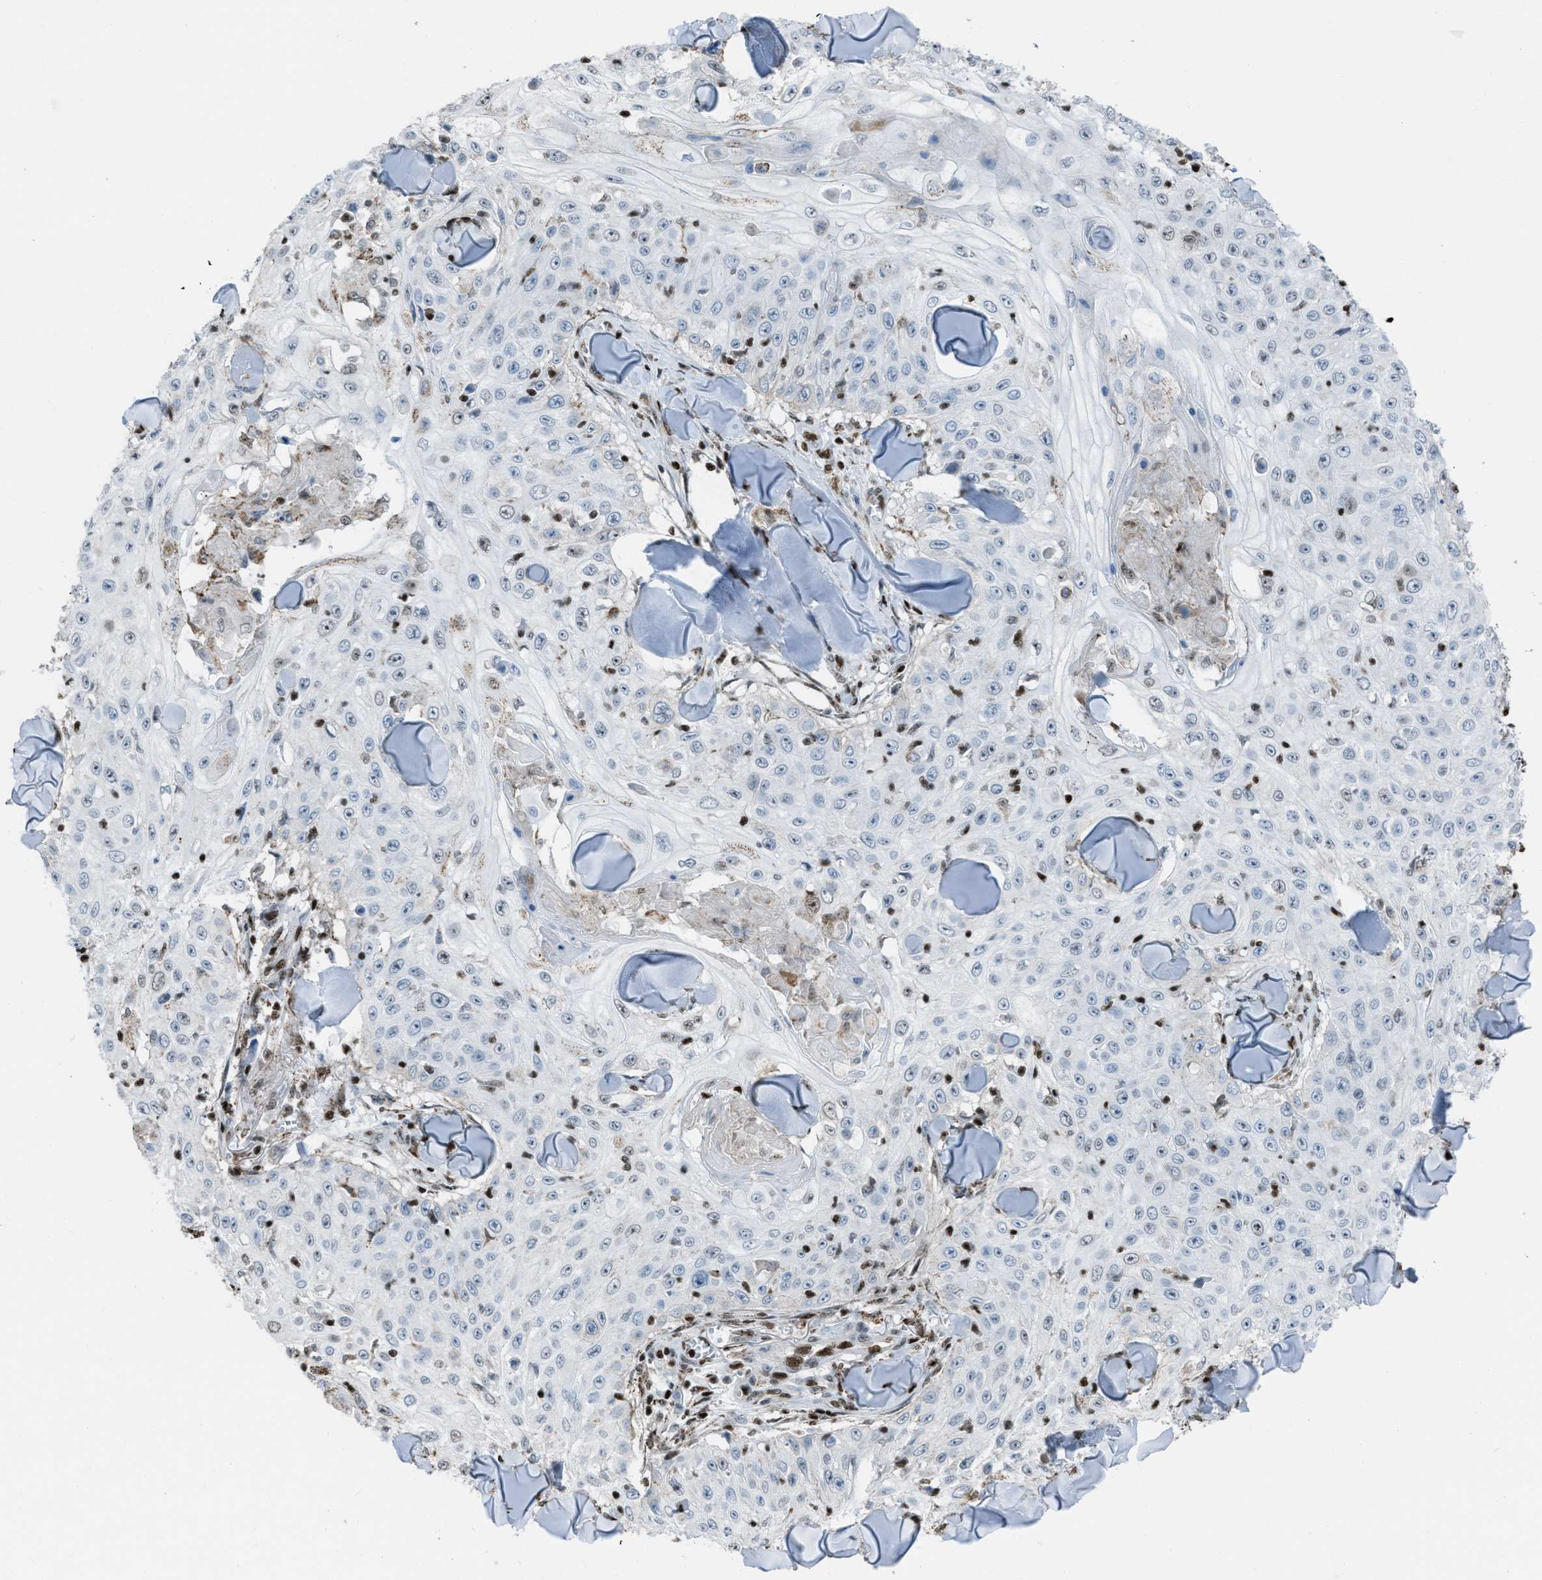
{"staining": {"intensity": "negative", "quantity": "none", "location": "none"}, "tissue": "skin cancer", "cell_type": "Tumor cells", "image_type": "cancer", "snomed": [{"axis": "morphology", "description": "Squamous cell carcinoma, NOS"}, {"axis": "topography", "description": "Skin"}], "caption": "Tumor cells are negative for protein expression in human squamous cell carcinoma (skin).", "gene": "SLFN5", "patient": {"sex": "male", "age": 86}}